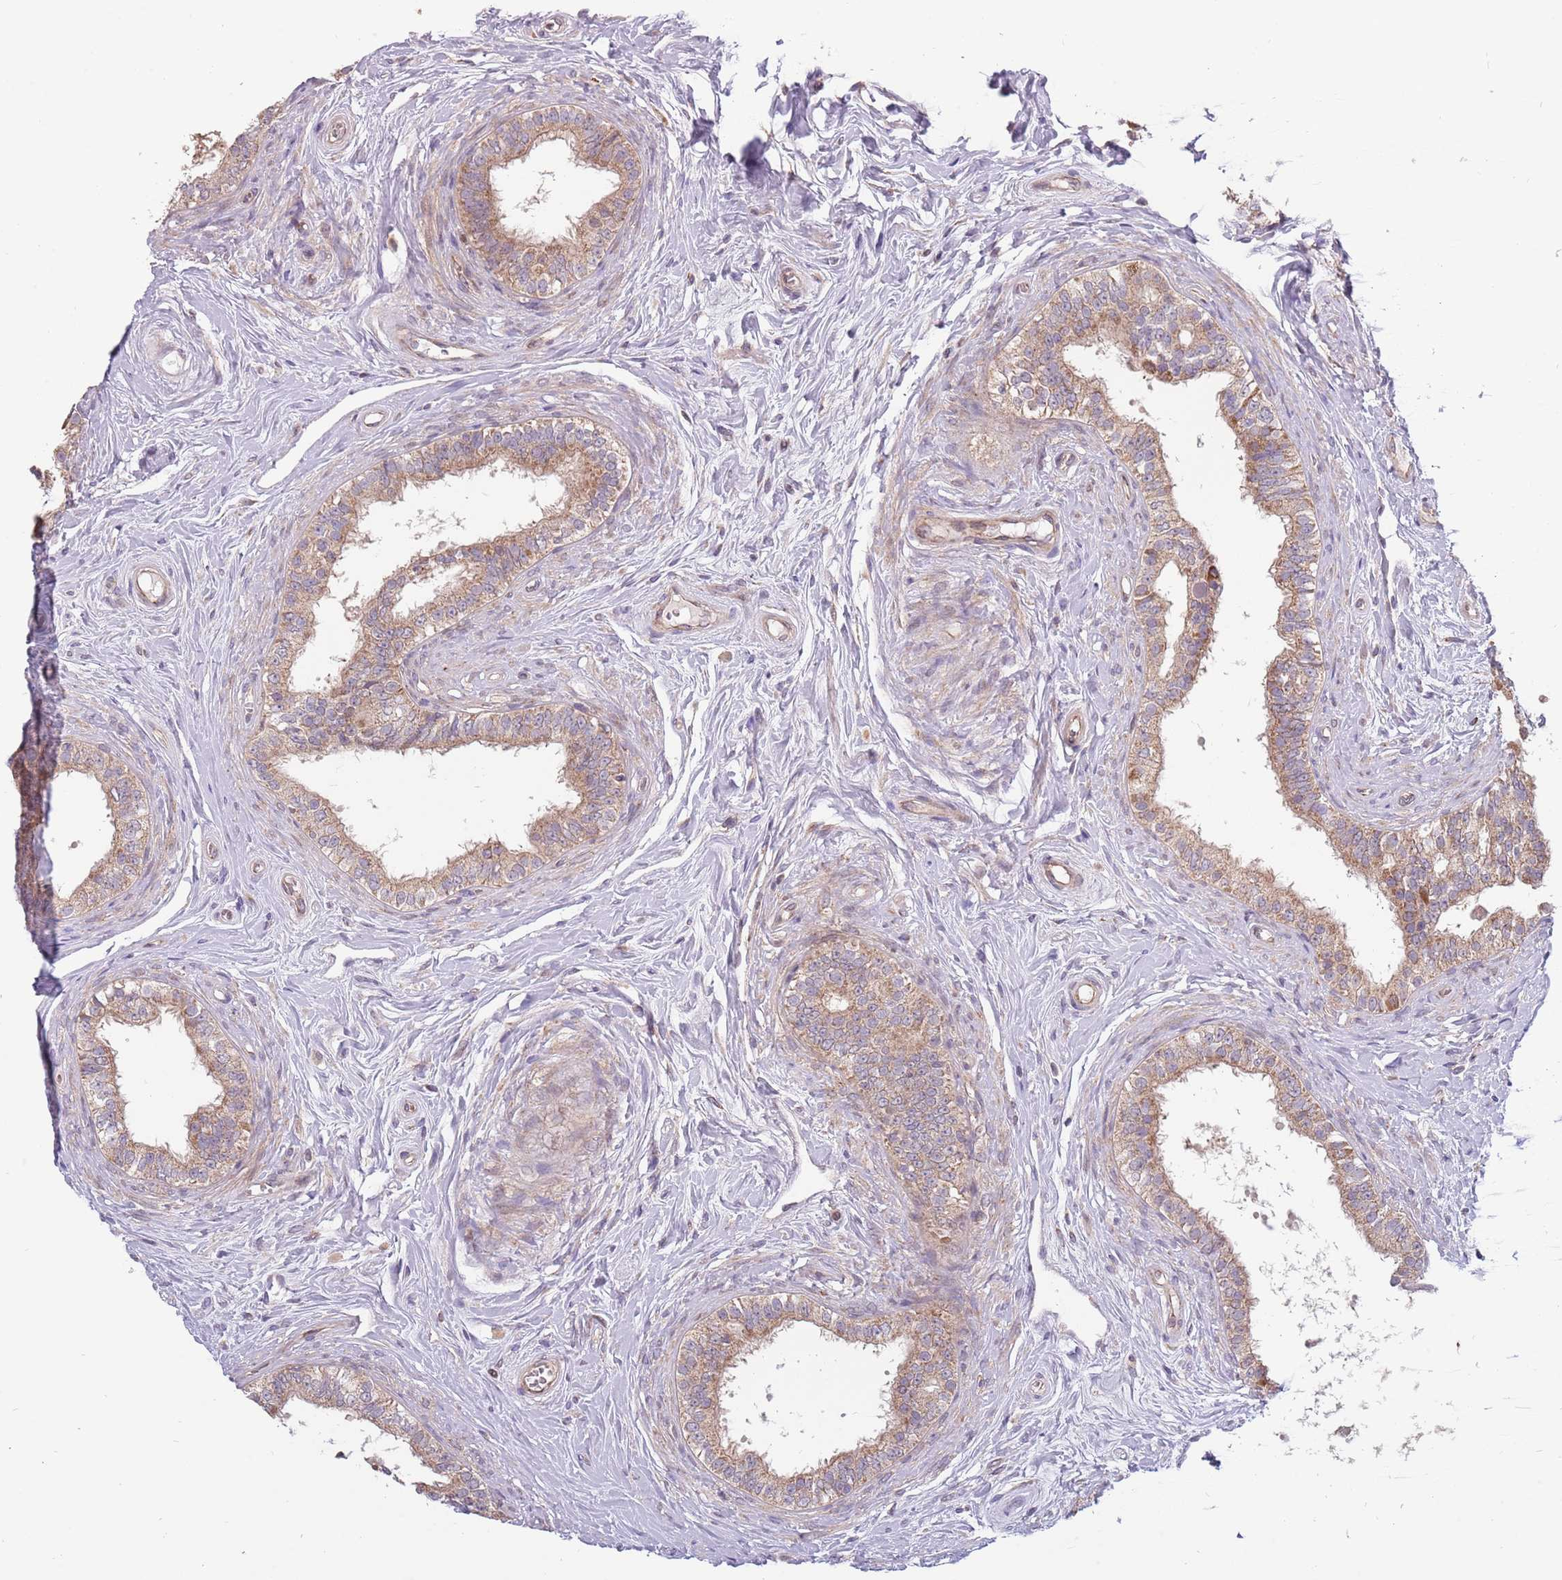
{"staining": {"intensity": "weak", "quantity": ">75%", "location": "cytoplasmic/membranous"}, "tissue": "epididymis", "cell_type": "Glandular cells", "image_type": "normal", "snomed": [{"axis": "morphology", "description": "Normal tissue, NOS"}, {"axis": "topography", "description": "Epididymis"}], "caption": "Protein staining demonstrates weak cytoplasmic/membranous staining in about >75% of glandular cells in normal epididymis.", "gene": "RNF181", "patient": {"sex": "male", "age": 33}}